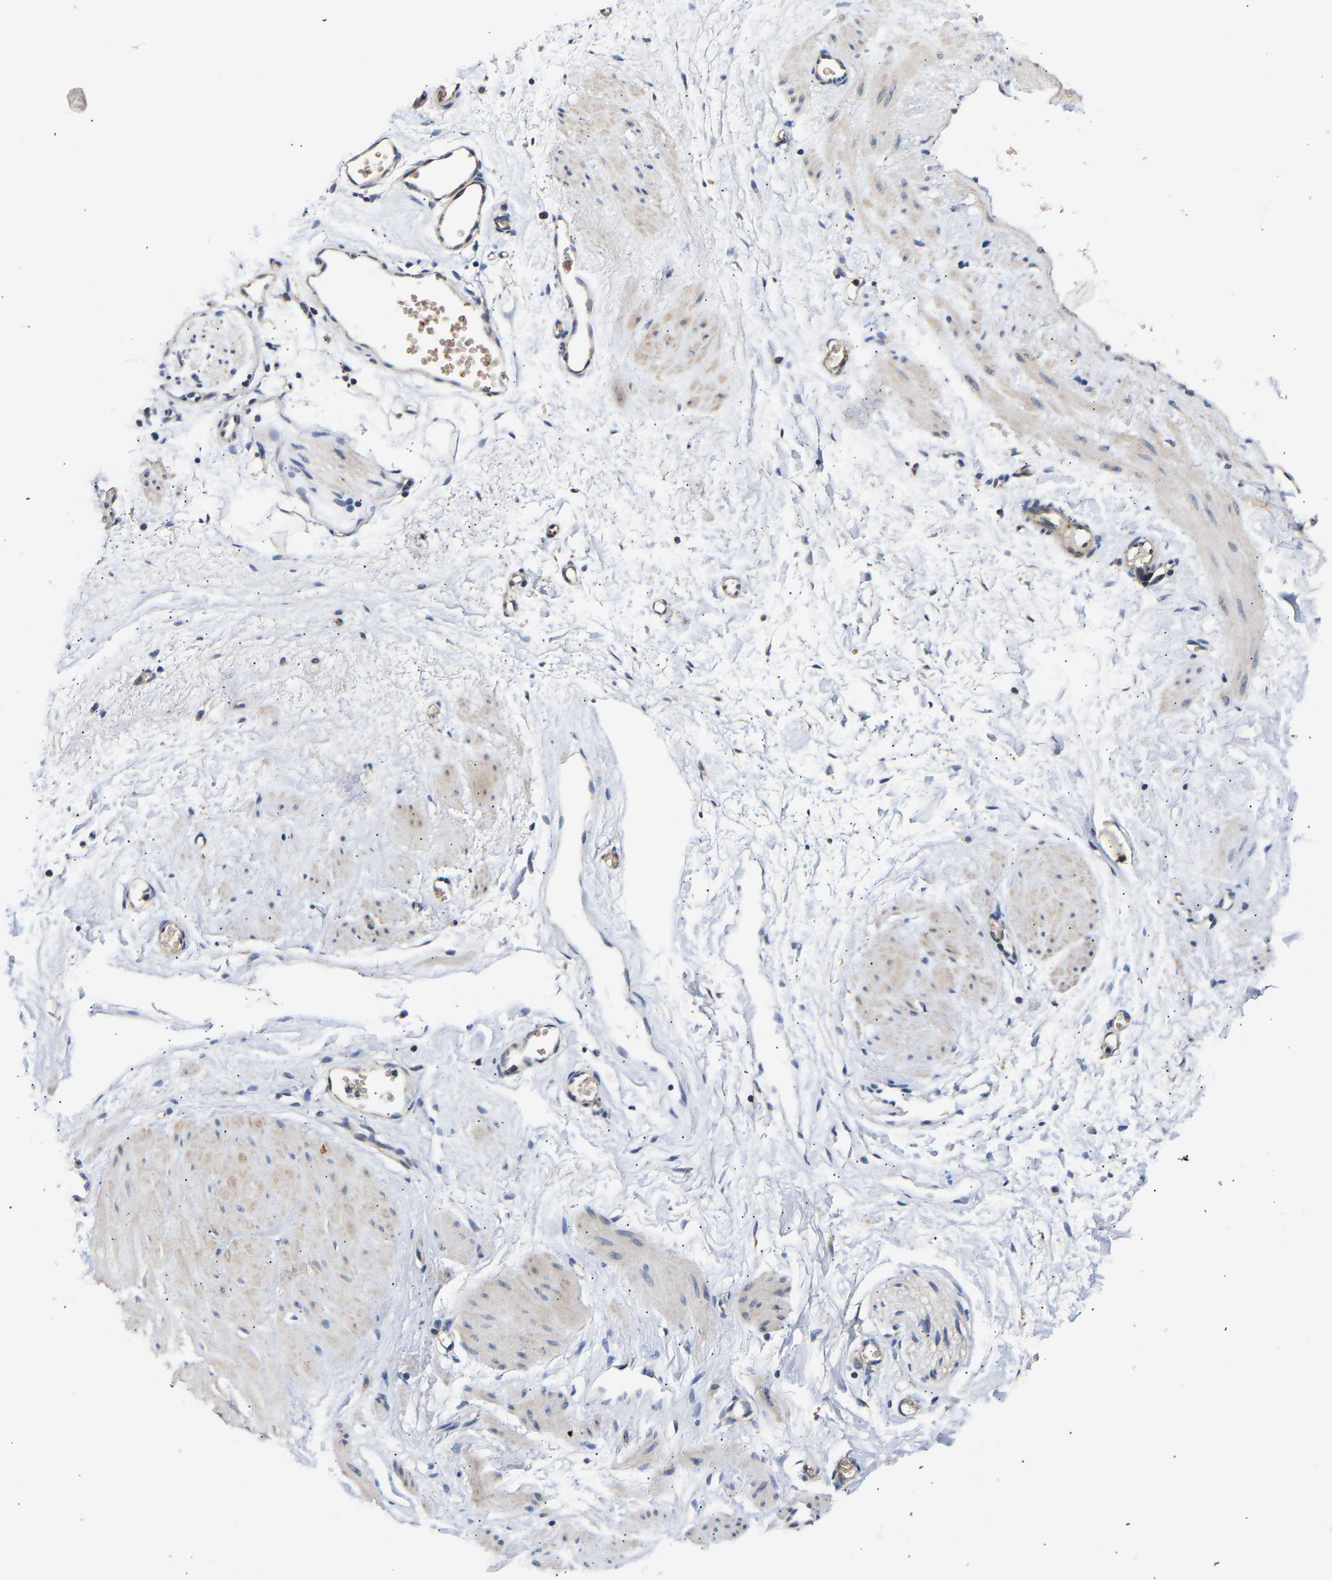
{"staining": {"intensity": "weak", "quantity": ">75%", "location": "cytoplasmic/membranous"}, "tissue": "adipose tissue", "cell_type": "Adipocytes", "image_type": "normal", "snomed": [{"axis": "morphology", "description": "Normal tissue, NOS"}, {"axis": "topography", "description": "Soft tissue"}], "caption": "Brown immunohistochemical staining in benign human adipose tissue displays weak cytoplasmic/membranous expression in approximately >75% of adipocytes.", "gene": "LRBA", "patient": {"sex": "male", "age": 72}}